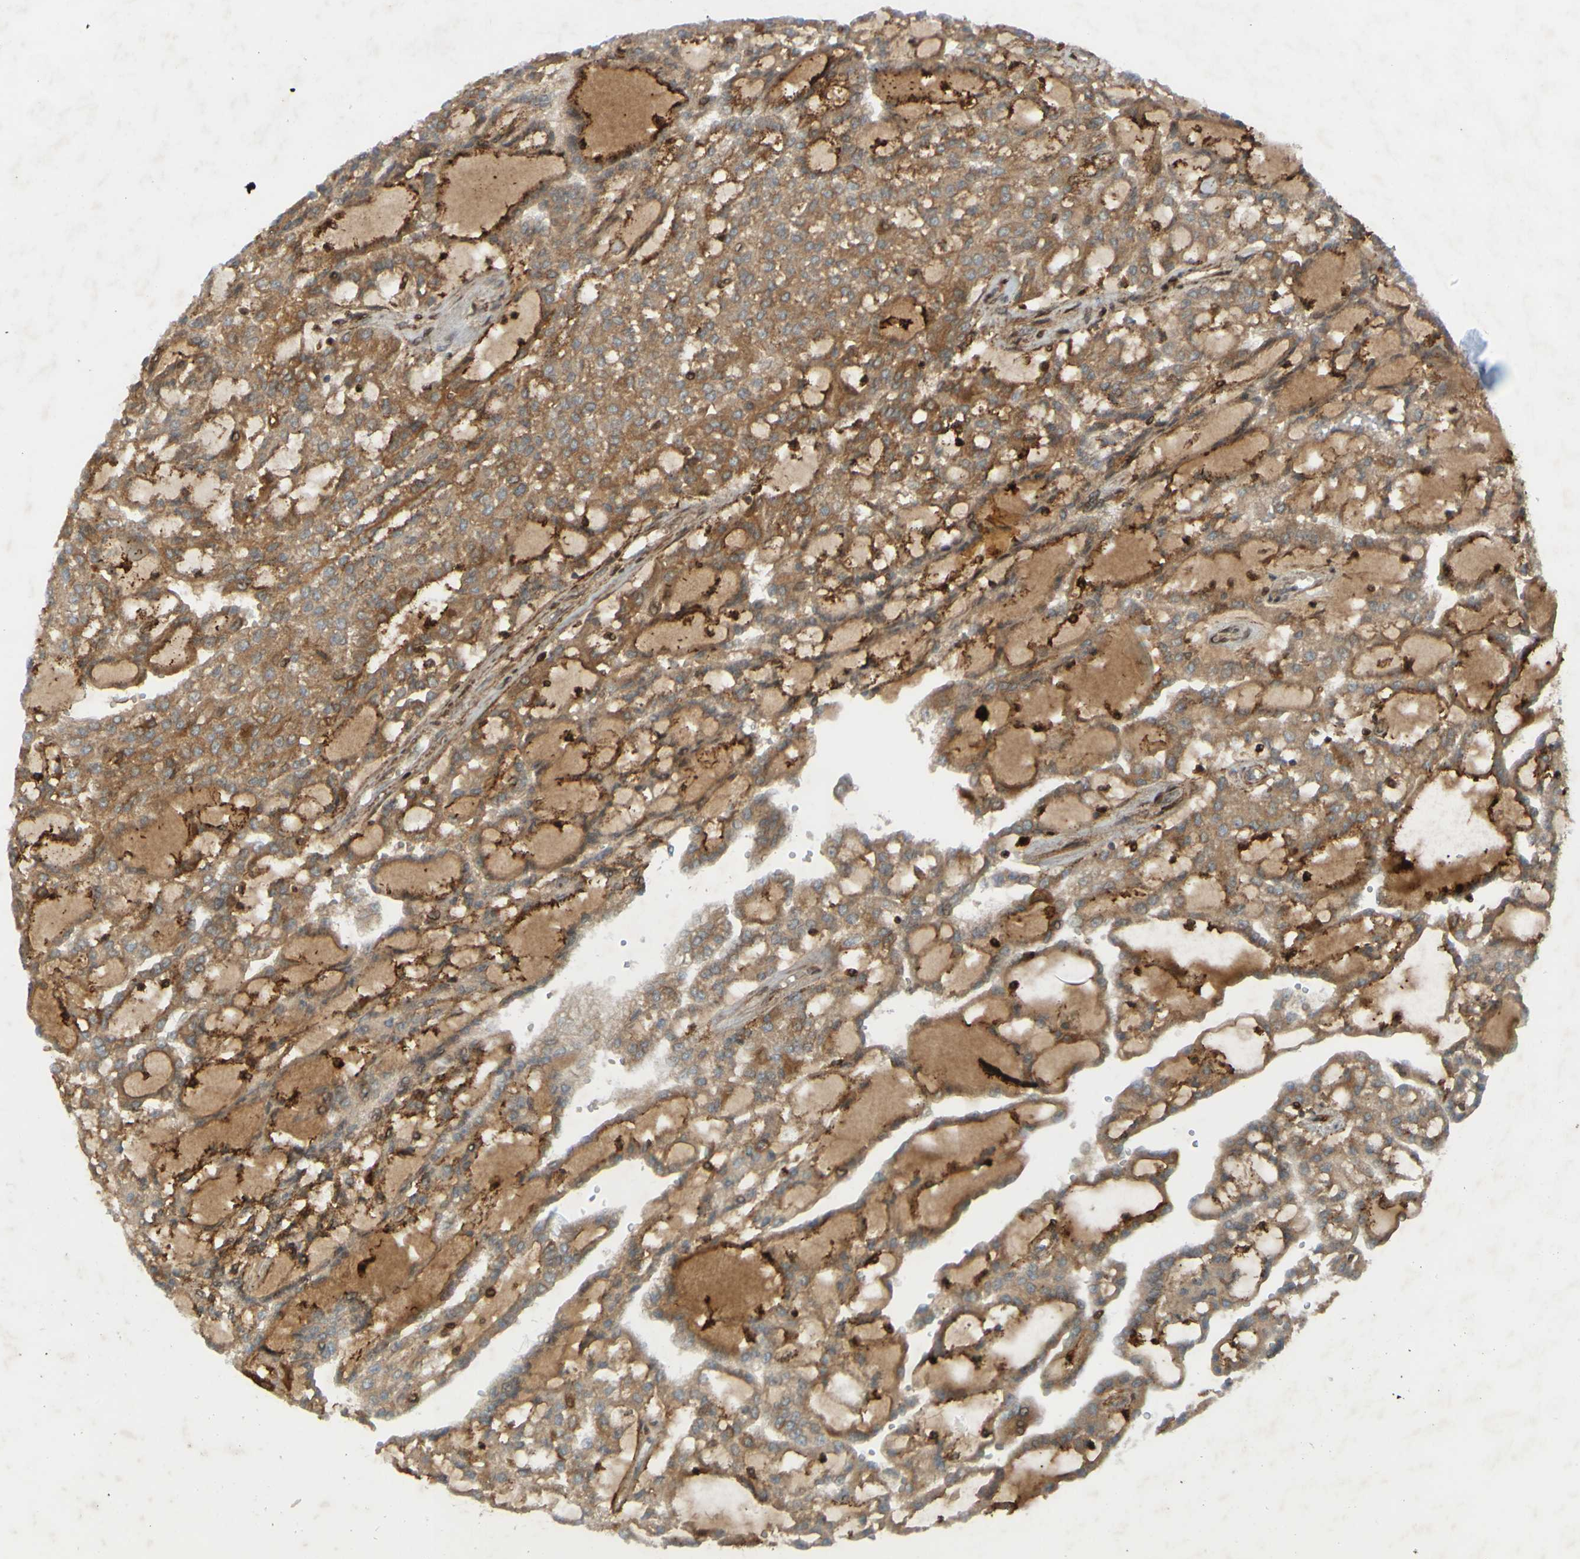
{"staining": {"intensity": "moderate", "quantity": ">75%", "location": "cytoplasmic/membranous"}, "tissue": "renal cancer", "cell_type": "Tumor cells", "image_type": "cancer", "snomed": [{"axis": "morphology", "description": "Adenocarcinoma, NOS"}, {"axis": "topography", "description": "Kidney"}], "caption": "Moderate cytoplasmic/membranous positivity is seen in about >75% of tumor cells in renal adenocarcinoma.", "gene": "GUCY1A1", "patient": {"sex": "male", "age": 63}}